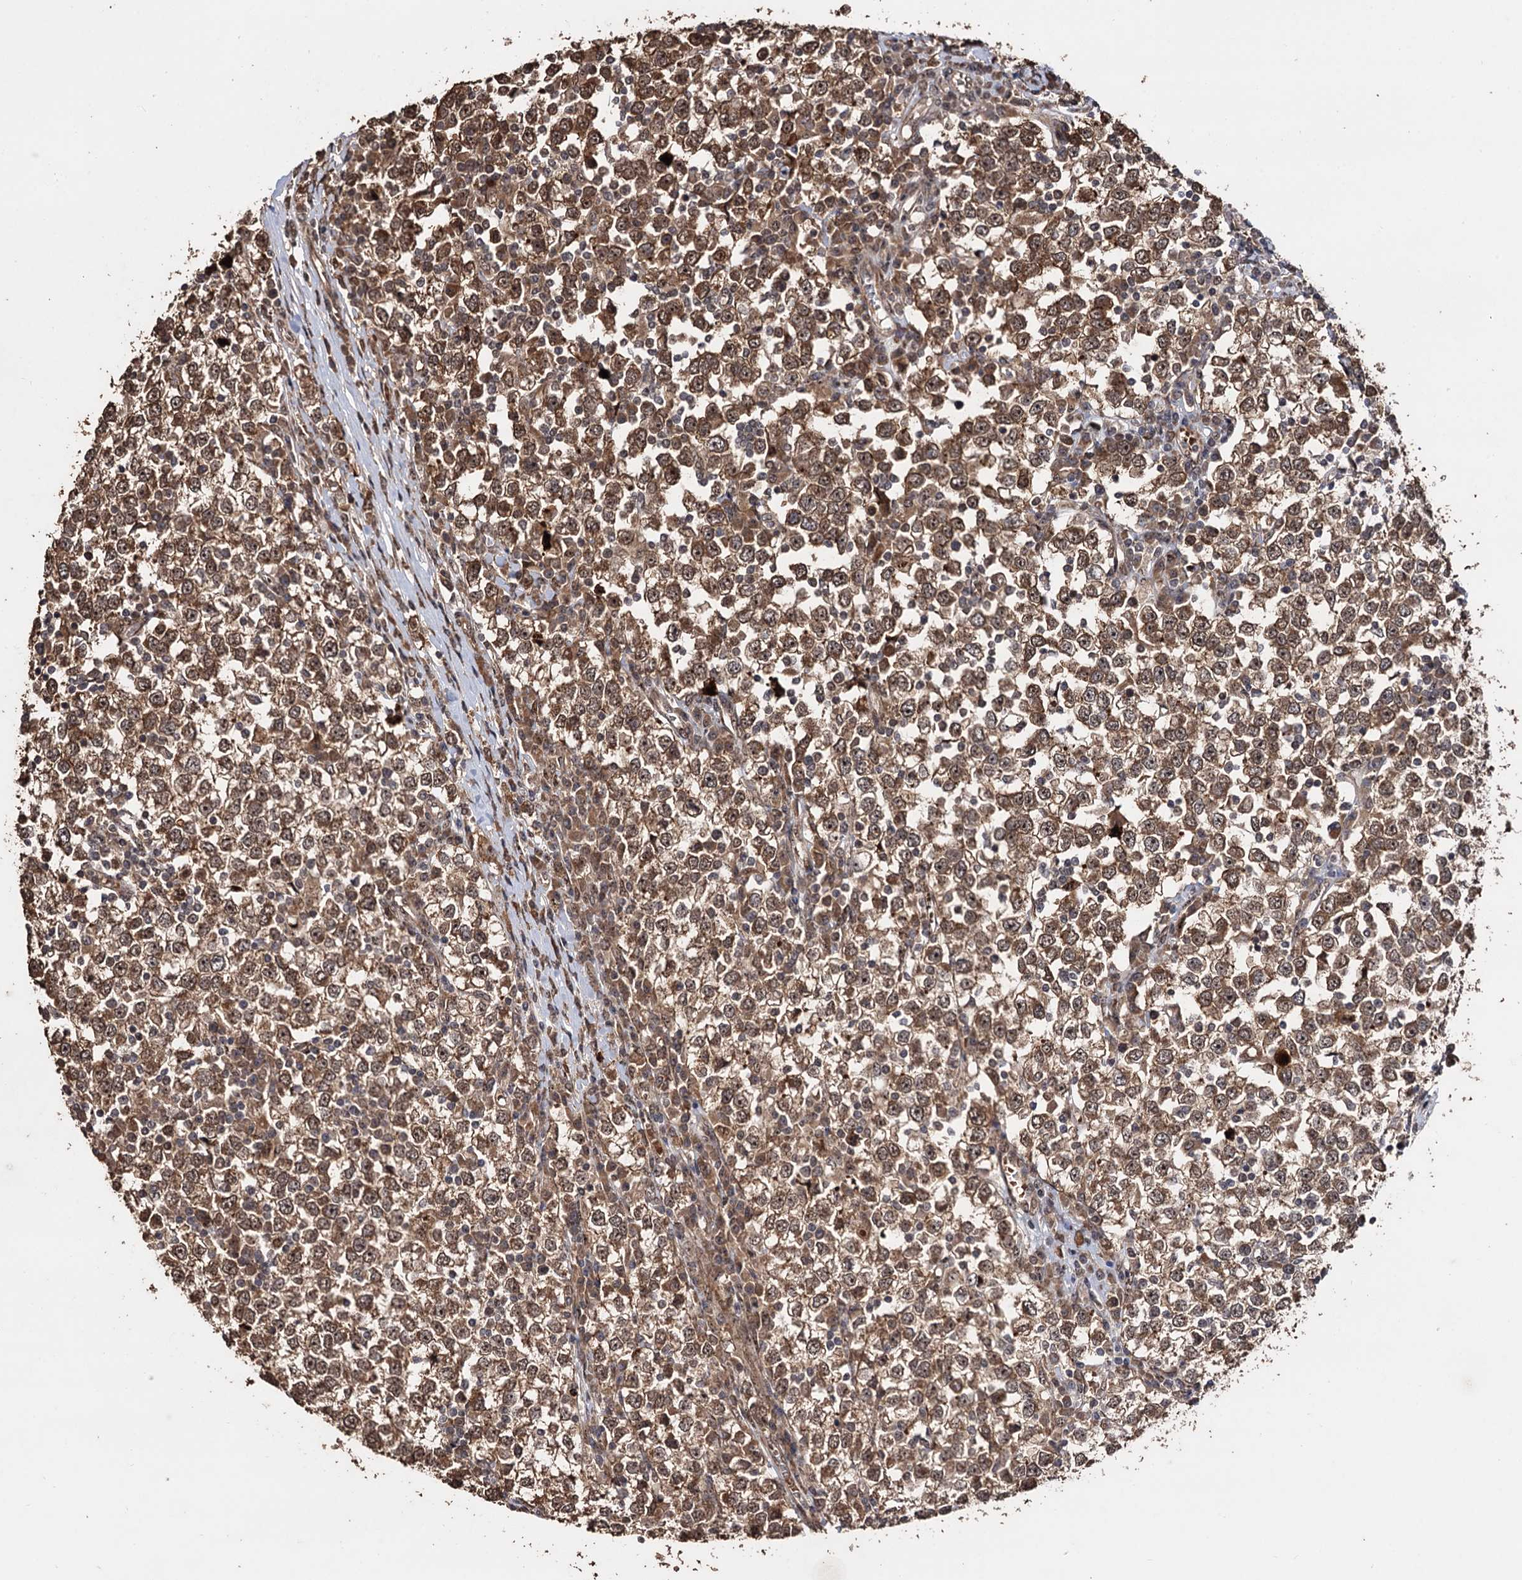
{"staining": {"intensity": "moderate", "quantity": ">75%", "location": "cytoplasmic/membranous,nuclear"}, "tissue": "testis cancer", "cell_type": "Tumor cells", "image_type": "cancer", "snomed": [{"axis": "morphology", "description": "Seminoma, NOS"}, {"axis": "topography", "description": "Testis"}], "caption": "Testis cancer stained with DAB IHC exhibits medium levels of moderate cytoplasmic/membranous and nuclear expression in about >75% of tumor cells.", "gene": "PIGB", "patient": {"sex": "male", "age": 65}}